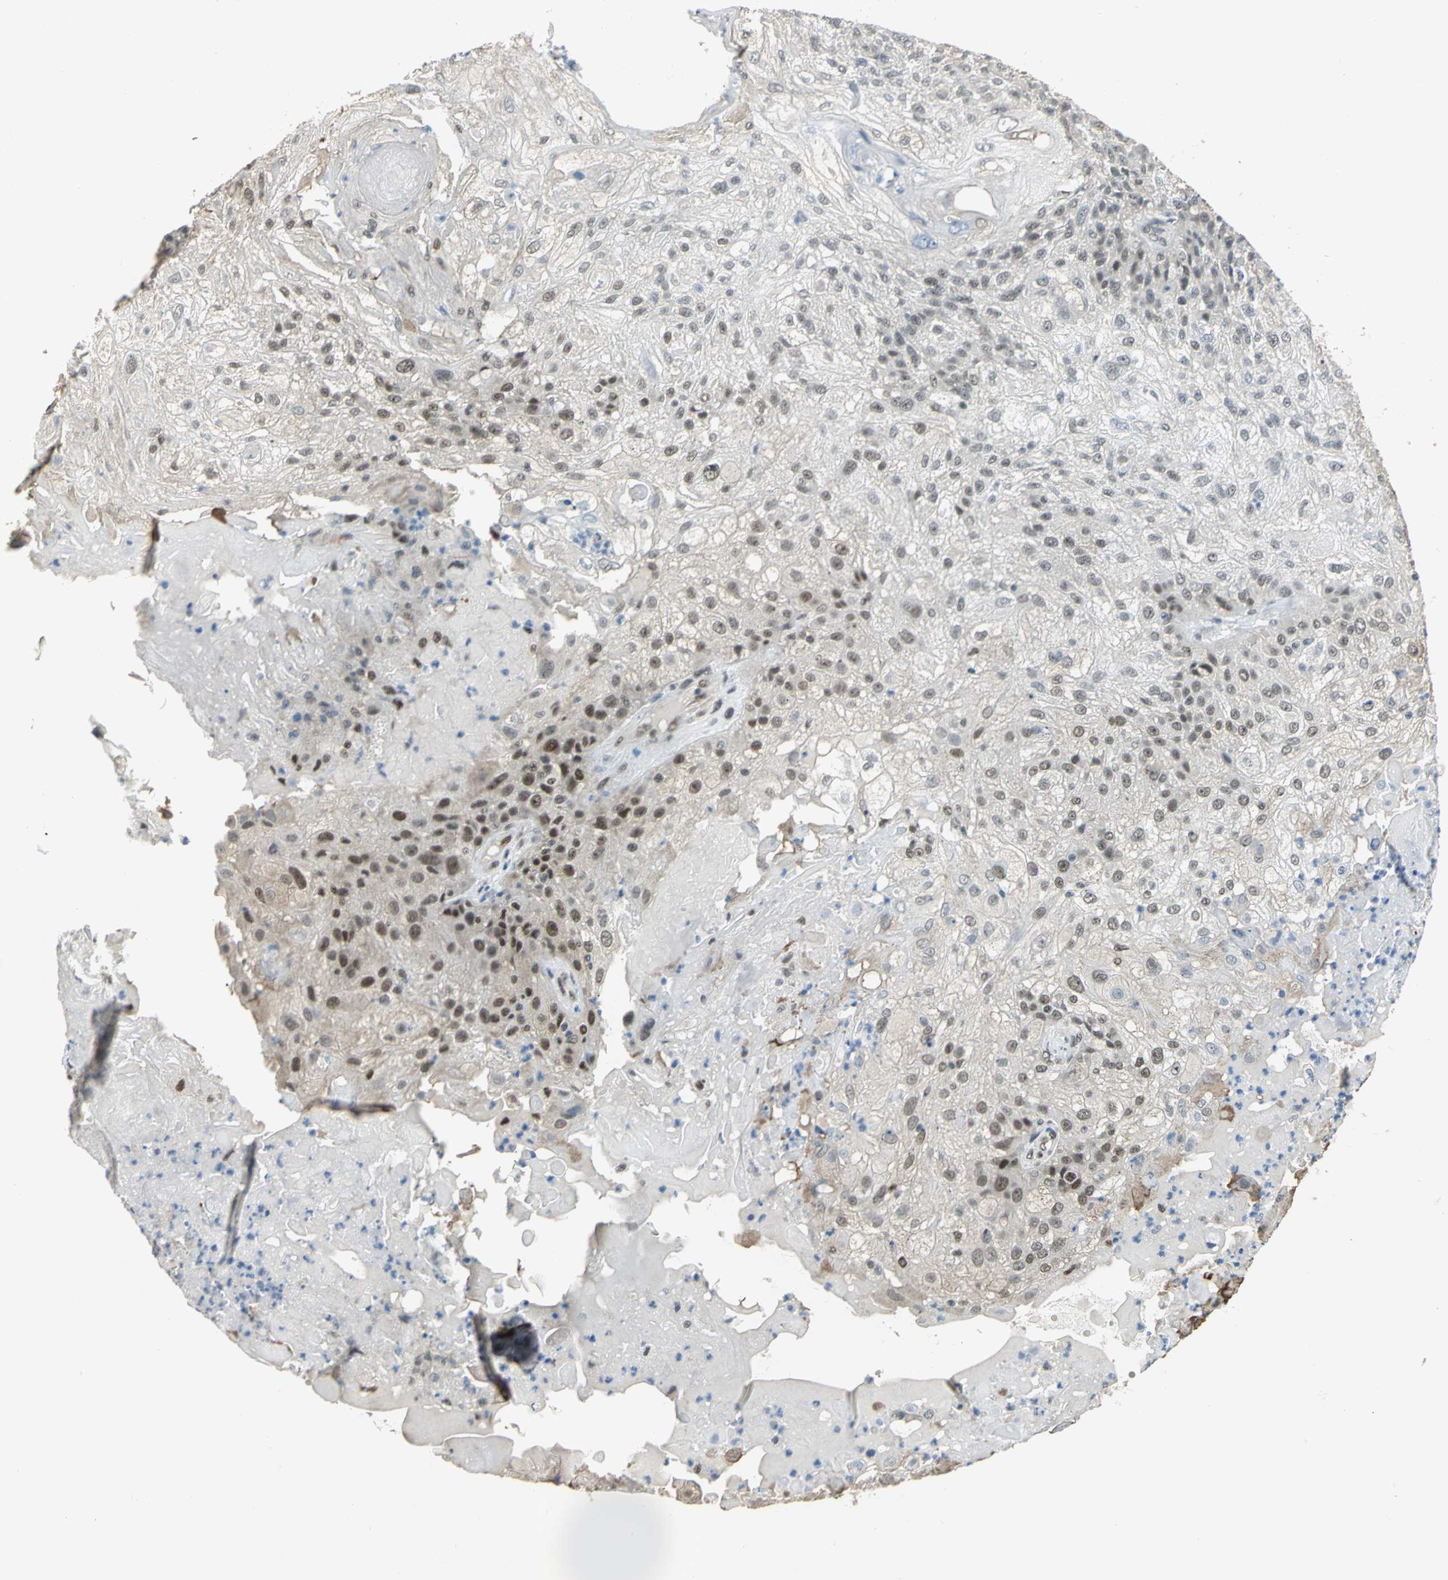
{"staining": {"intensity": "moderate", "quantity": "25%-75%", "location": "nuclear"}, "tissue": "skin cancer", "cell_type": "Tumor cells", "image_type": "cancer", "snomed": [{"axis": "morphology", "description": "Normal tissue, NOS"}, {"axis": "morphology", "description": "Squamous cell carcinoma, NOS"}, {"axis": "topography", "description": "Skin"}], "caption": "A brown stain shows moderate nuclear expression of a protein in human squamous cell carcinoma (skin) tumor cells.", "gene": "DDX5", "patient": {"sex": "female", "age": 83}}